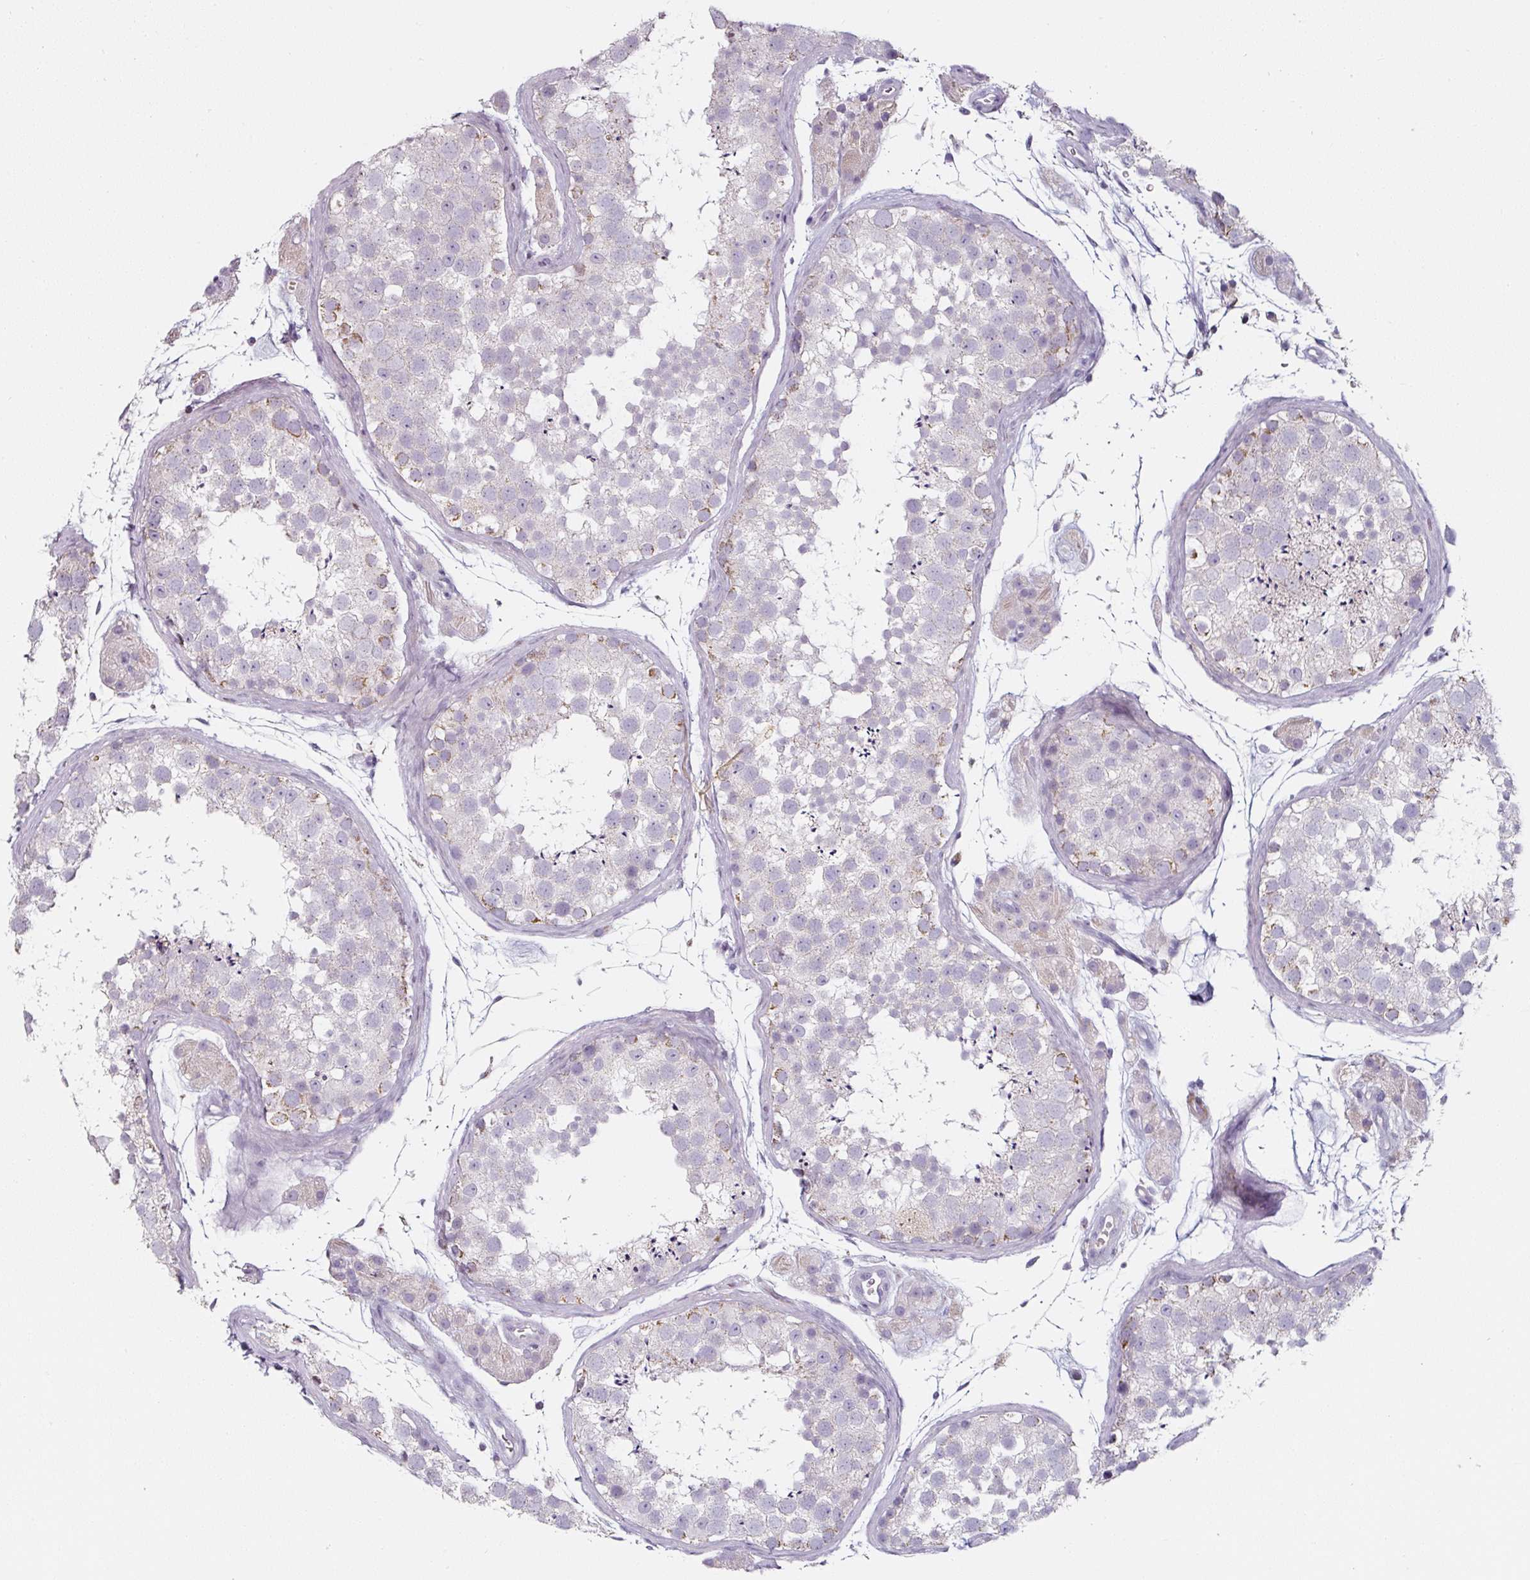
{"staining": {"intensity": "moderate", "quantity": "<25%", "location": "cytoplasmic/membranous"}, "tissue": "testis", "cell_type": "Cells in seminiferous ducts", "image_type": "normal", "snomed": [{"axis": "morphology", "description": "Normal tissue, NOS"}, {"axis": "topography", "description": "Testis"}], "caption": "Immunohistochemical staining of unremarkable human testis shows low levels of moderate cytoplasmic/membranous positivity in about <25% of cells in seminiferous ducts. The staining is performed using DAB brown chromogen to label protein expression. The nuclei are counter-stained blue using hematoxylin.", "gene": "CAP2", "patient": {"sex": "male", "age": 41}}